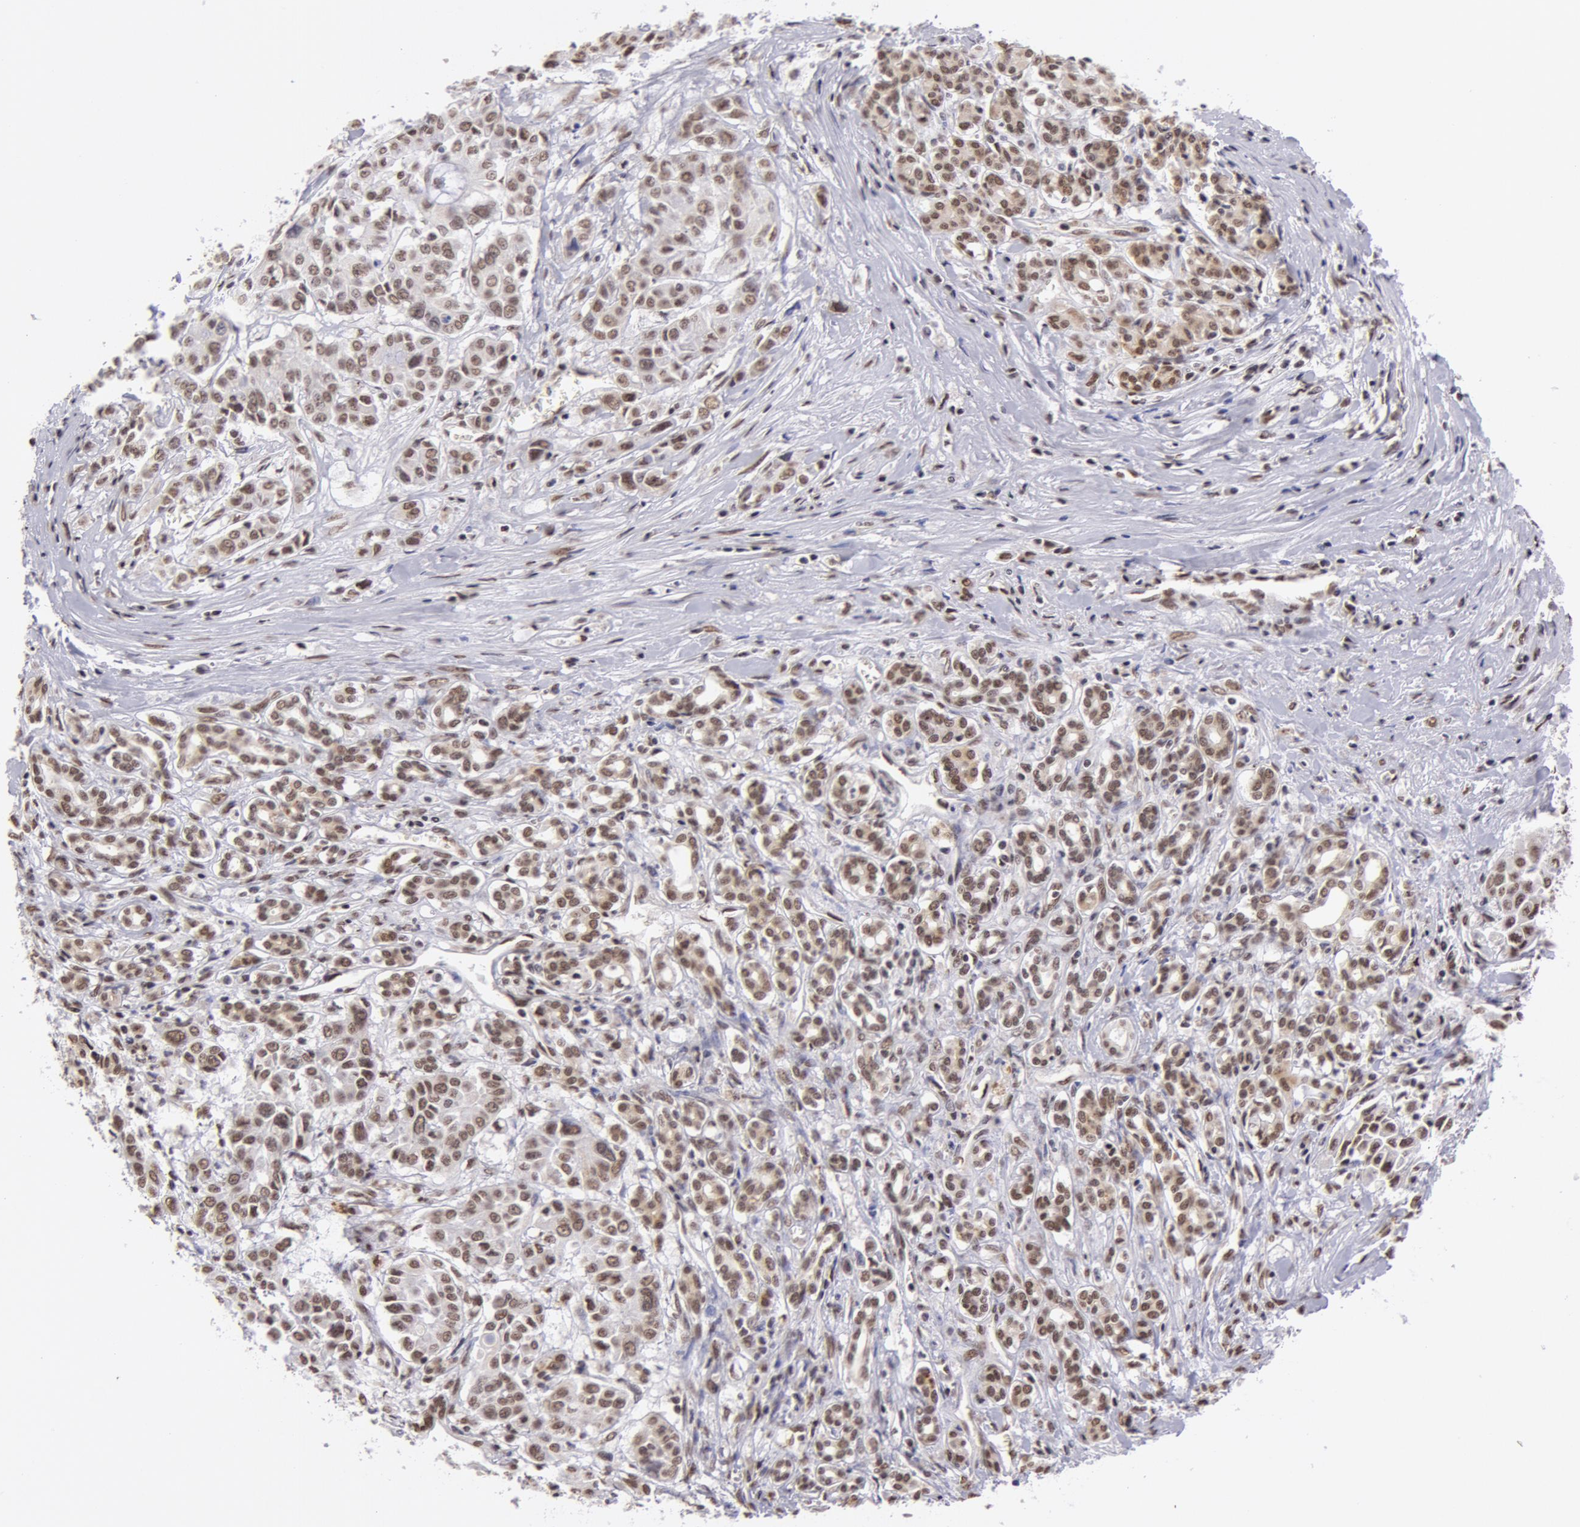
{"staining": {"intensity": "moderate", "quantity": ">75%", "location": "nuclear"}, "tissue": "pancreatic cancer", "cell_type": "Tumor cells", "image_type": "cancer", "snomed": [{"axis": "morphology", "description": "Adenocarcinoma, NOS"}, {"axis": "topography", "description": "Pancreas"}], "caption": "Tumor cells show moderate nuclear positivity in approximately >75% of cells in adenocarcinoma (pancreatic).", "gene": "VRTN", "patient": {"sex": "female", "age": 52}}